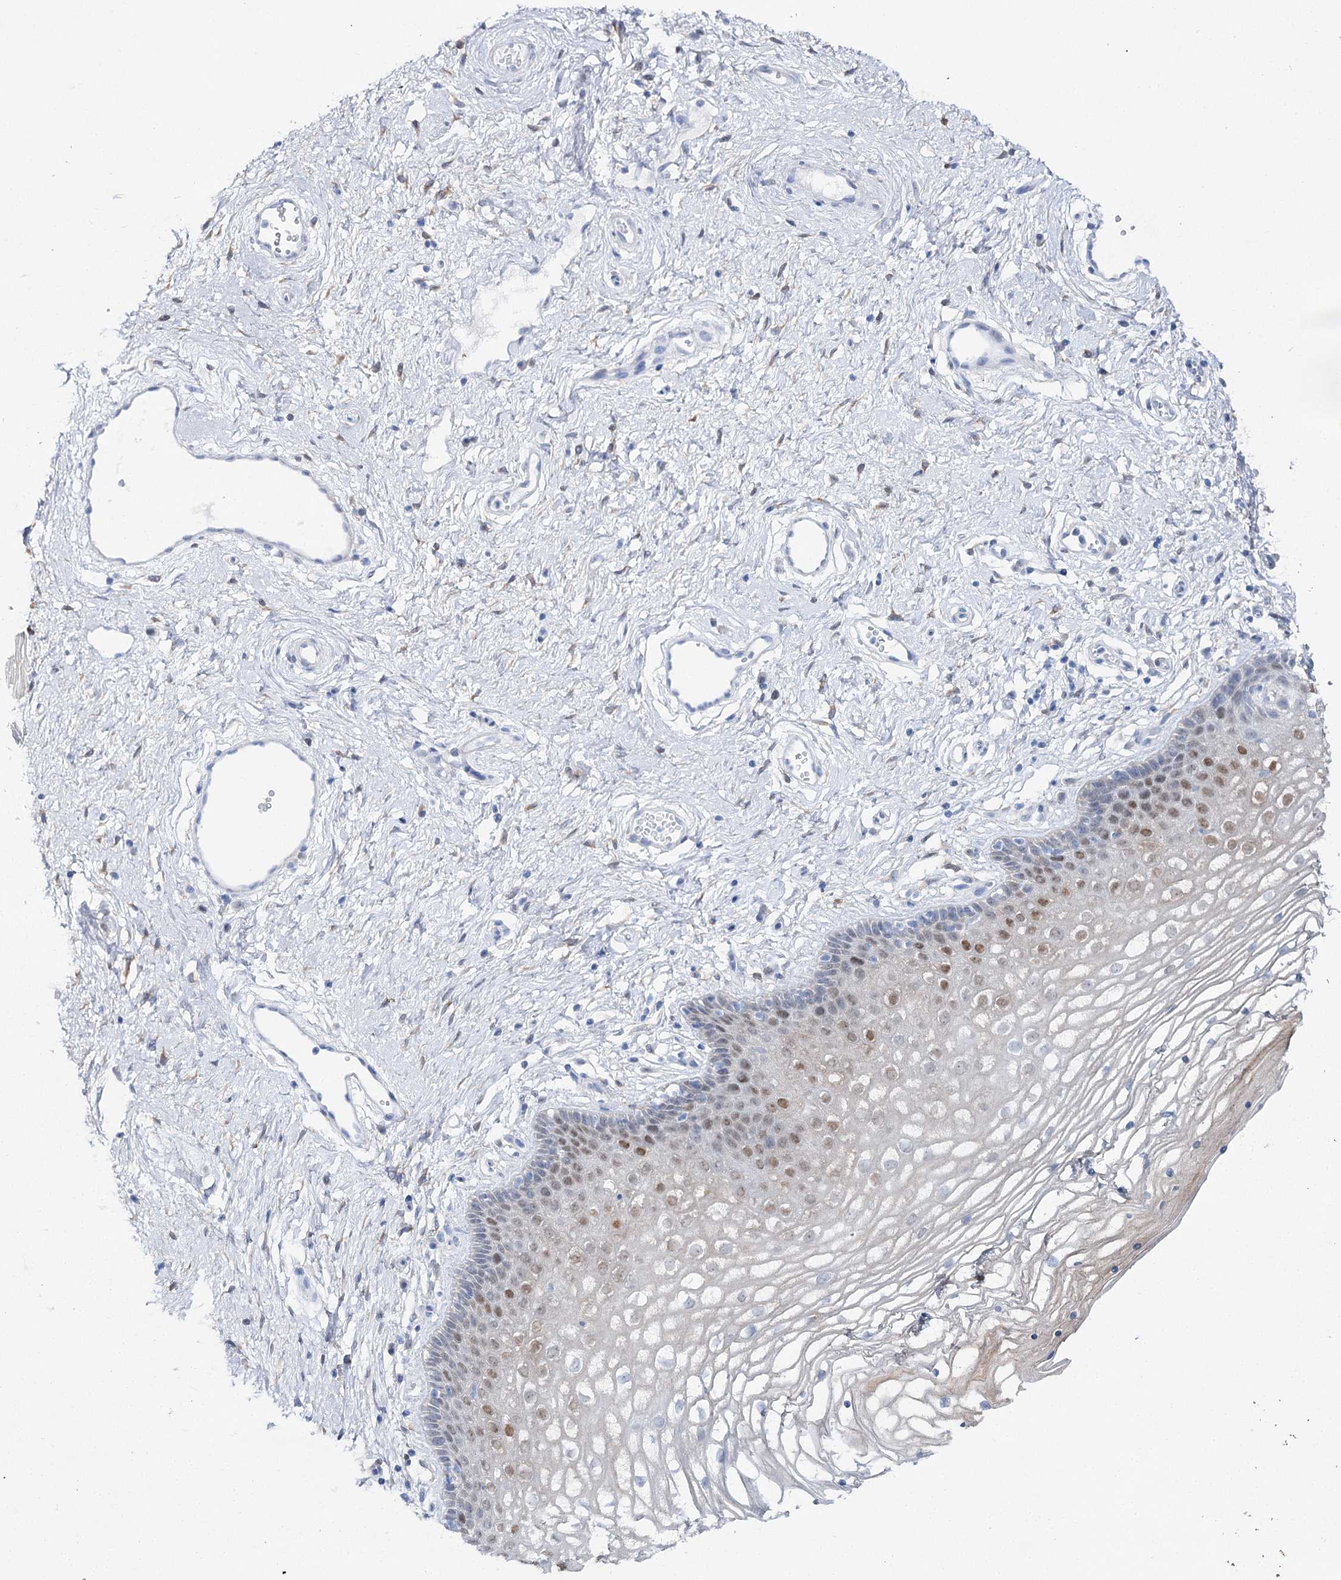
{"staining": {"intensity": "moderate", "quantity": "<25%", "location": "nuclear"}, "tissue": "vagina", "cell_type": "Squamous epithelial cells", "image_type": "normal", "snomed": [{"axis": "morphology", "description": "Normal tissue, NOS"}, {"axis": "topography", "description": "Vagina"}], "caption": "IHC (DAB (3,3'-diaminobenzidine)) staining of benign vagina shows moderate nuclear protein staining in approximately <25% of squamous epithelial cells.", "gene": "UGDH", "patient": {"sex": "female", "age": 46}}